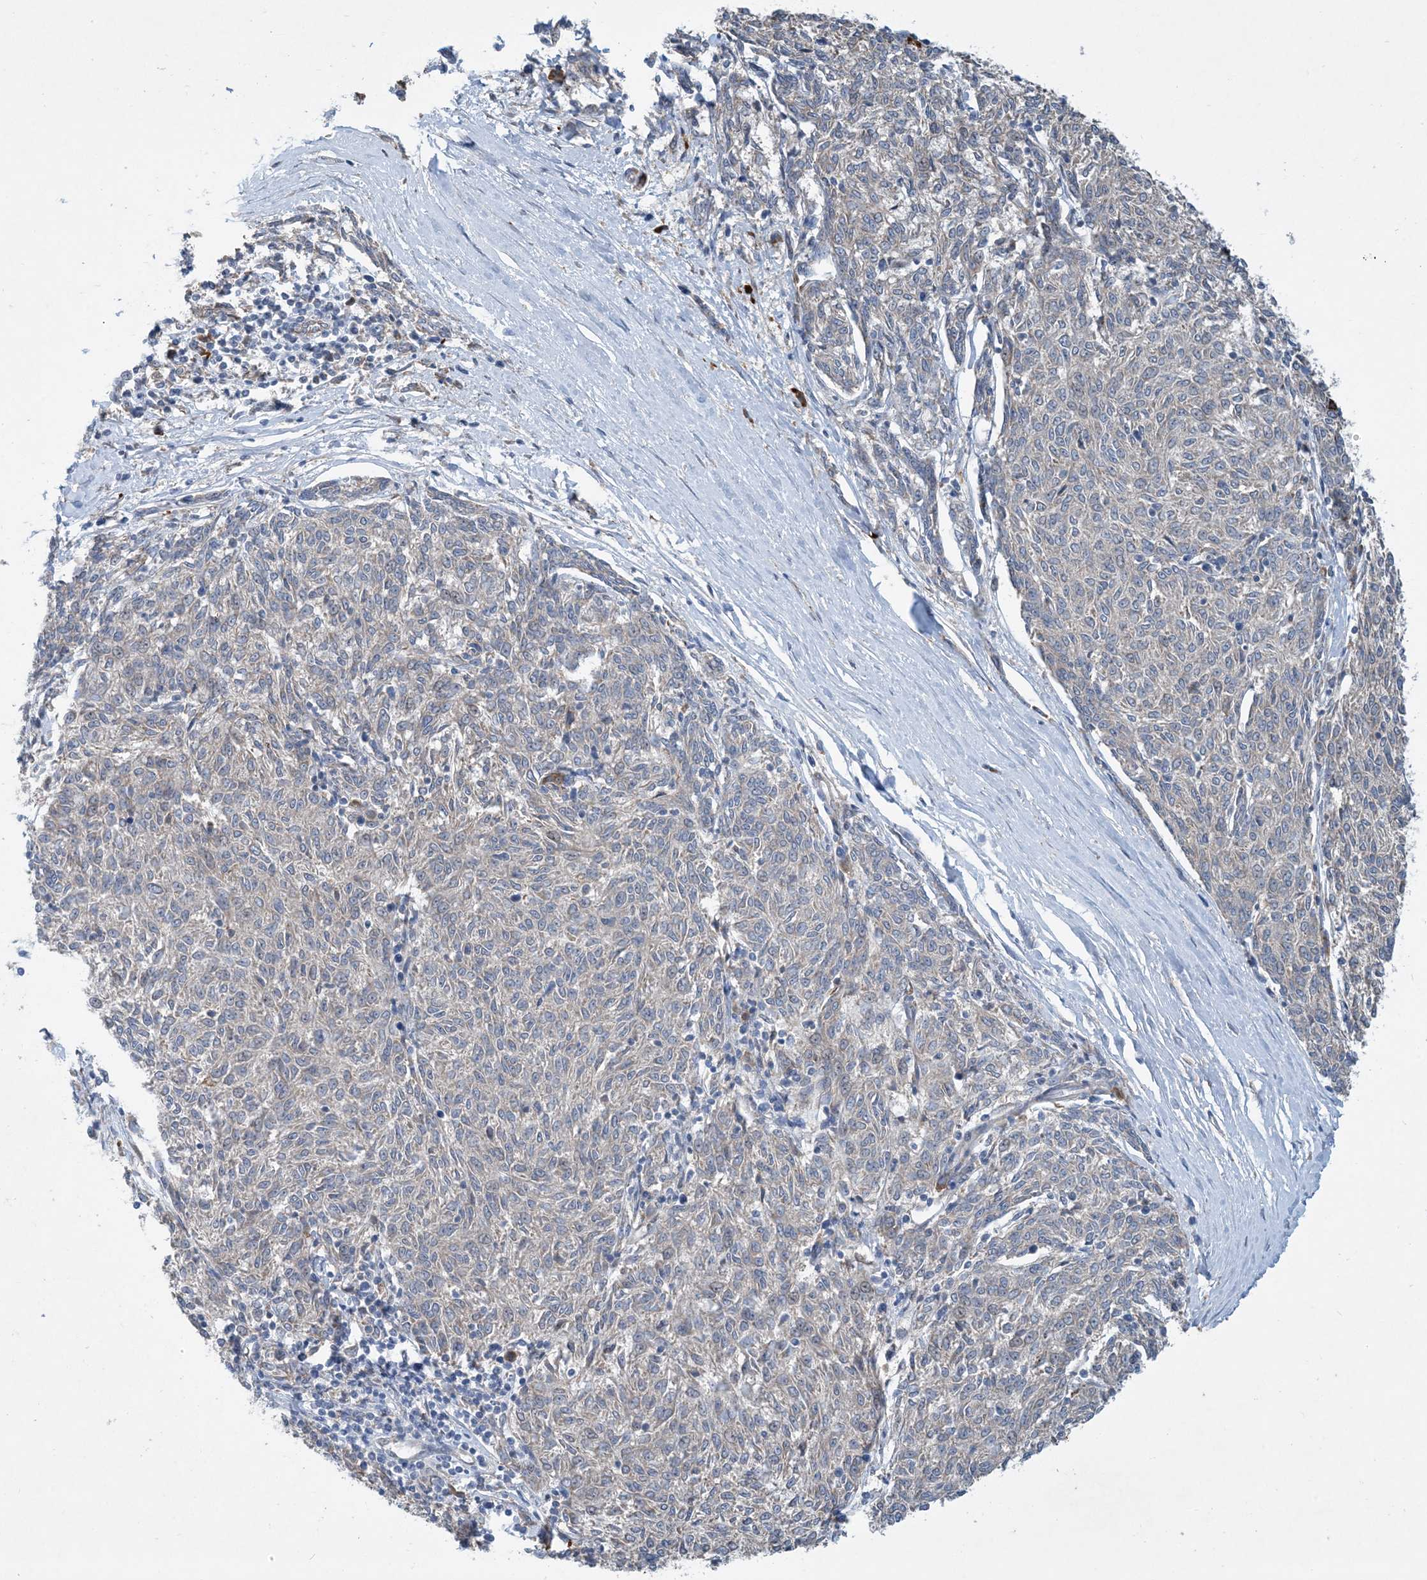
{"staining": {"intensity": "negative", "quantity": "none", "location": "none"}, "tissue": "melanoma", "cell_type": "Tumor cells", "image_type": "cancer", "snomed": [{"axis": "morphology", "description": "Malignant melanoma, NOS"}, {"axis": "topography", "description": "Skin"}], "caption": "A photomicrograph of melanoma stained for a protein demonstrates no brown staining in tumor cells.", "gene": "PHOSPHO2", "patient": {"sex": "female", "age": 72}}